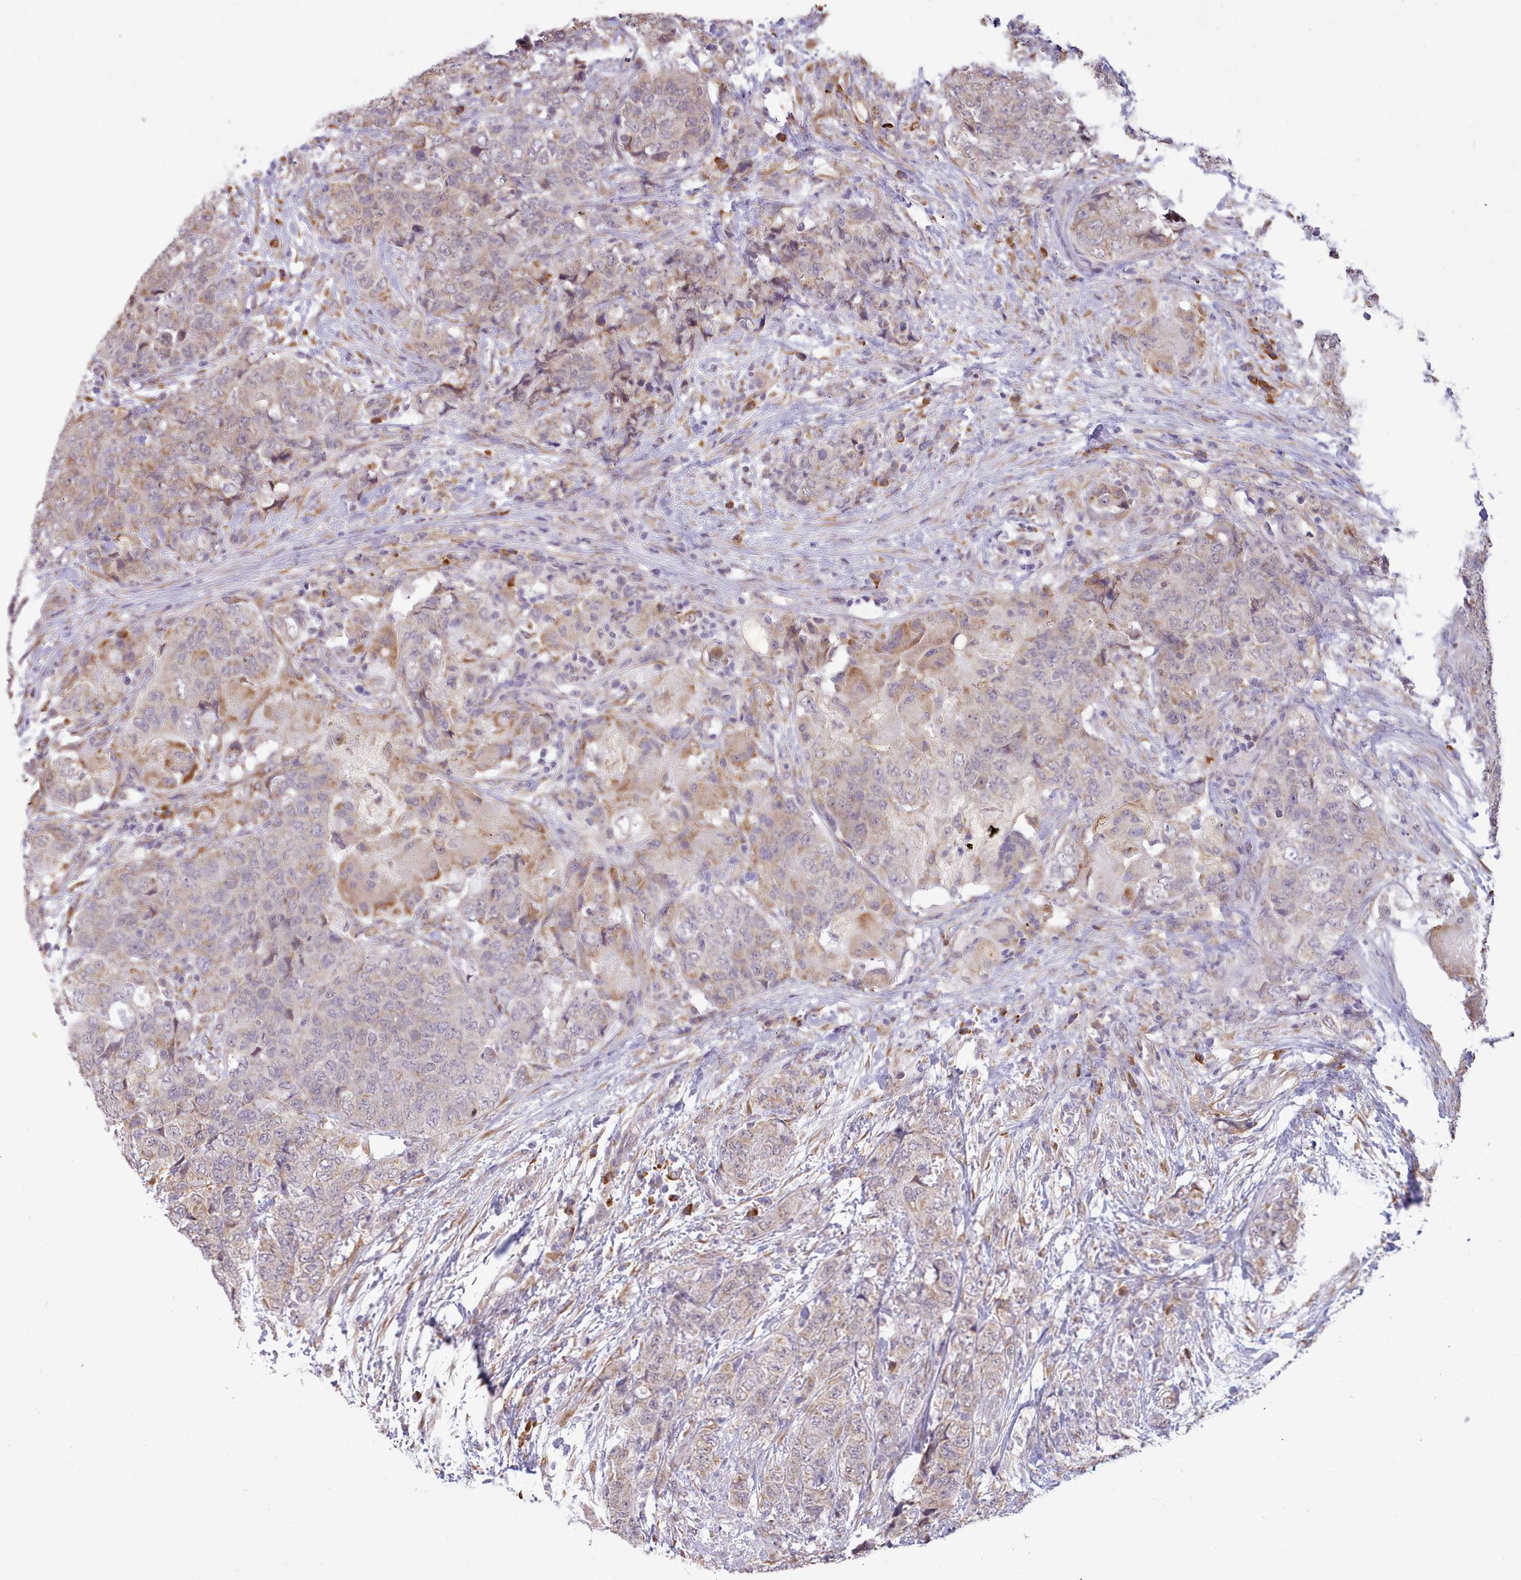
{"staining": {"intensity": "moderate", "quantity": "<25%", "location": "cytoplasmic/membranous"}, "tissue": "urothelial cancer", "cell_type": "Tumor cells", "image_type": "cancer", "snomed": [{"axis": "morphology", "description": "Urothelial carcinoma, High grade"}, {"axis": "topography", "description": "Urinary bladder"}], "caption": "Urothelial cancer stained with a brown dye displays moderate cytoplasmic/membranous positive expression in approximately <25% of tumor cells.", "gene": "SEC61B", "patient": {"sex": "female", "age": 78}}